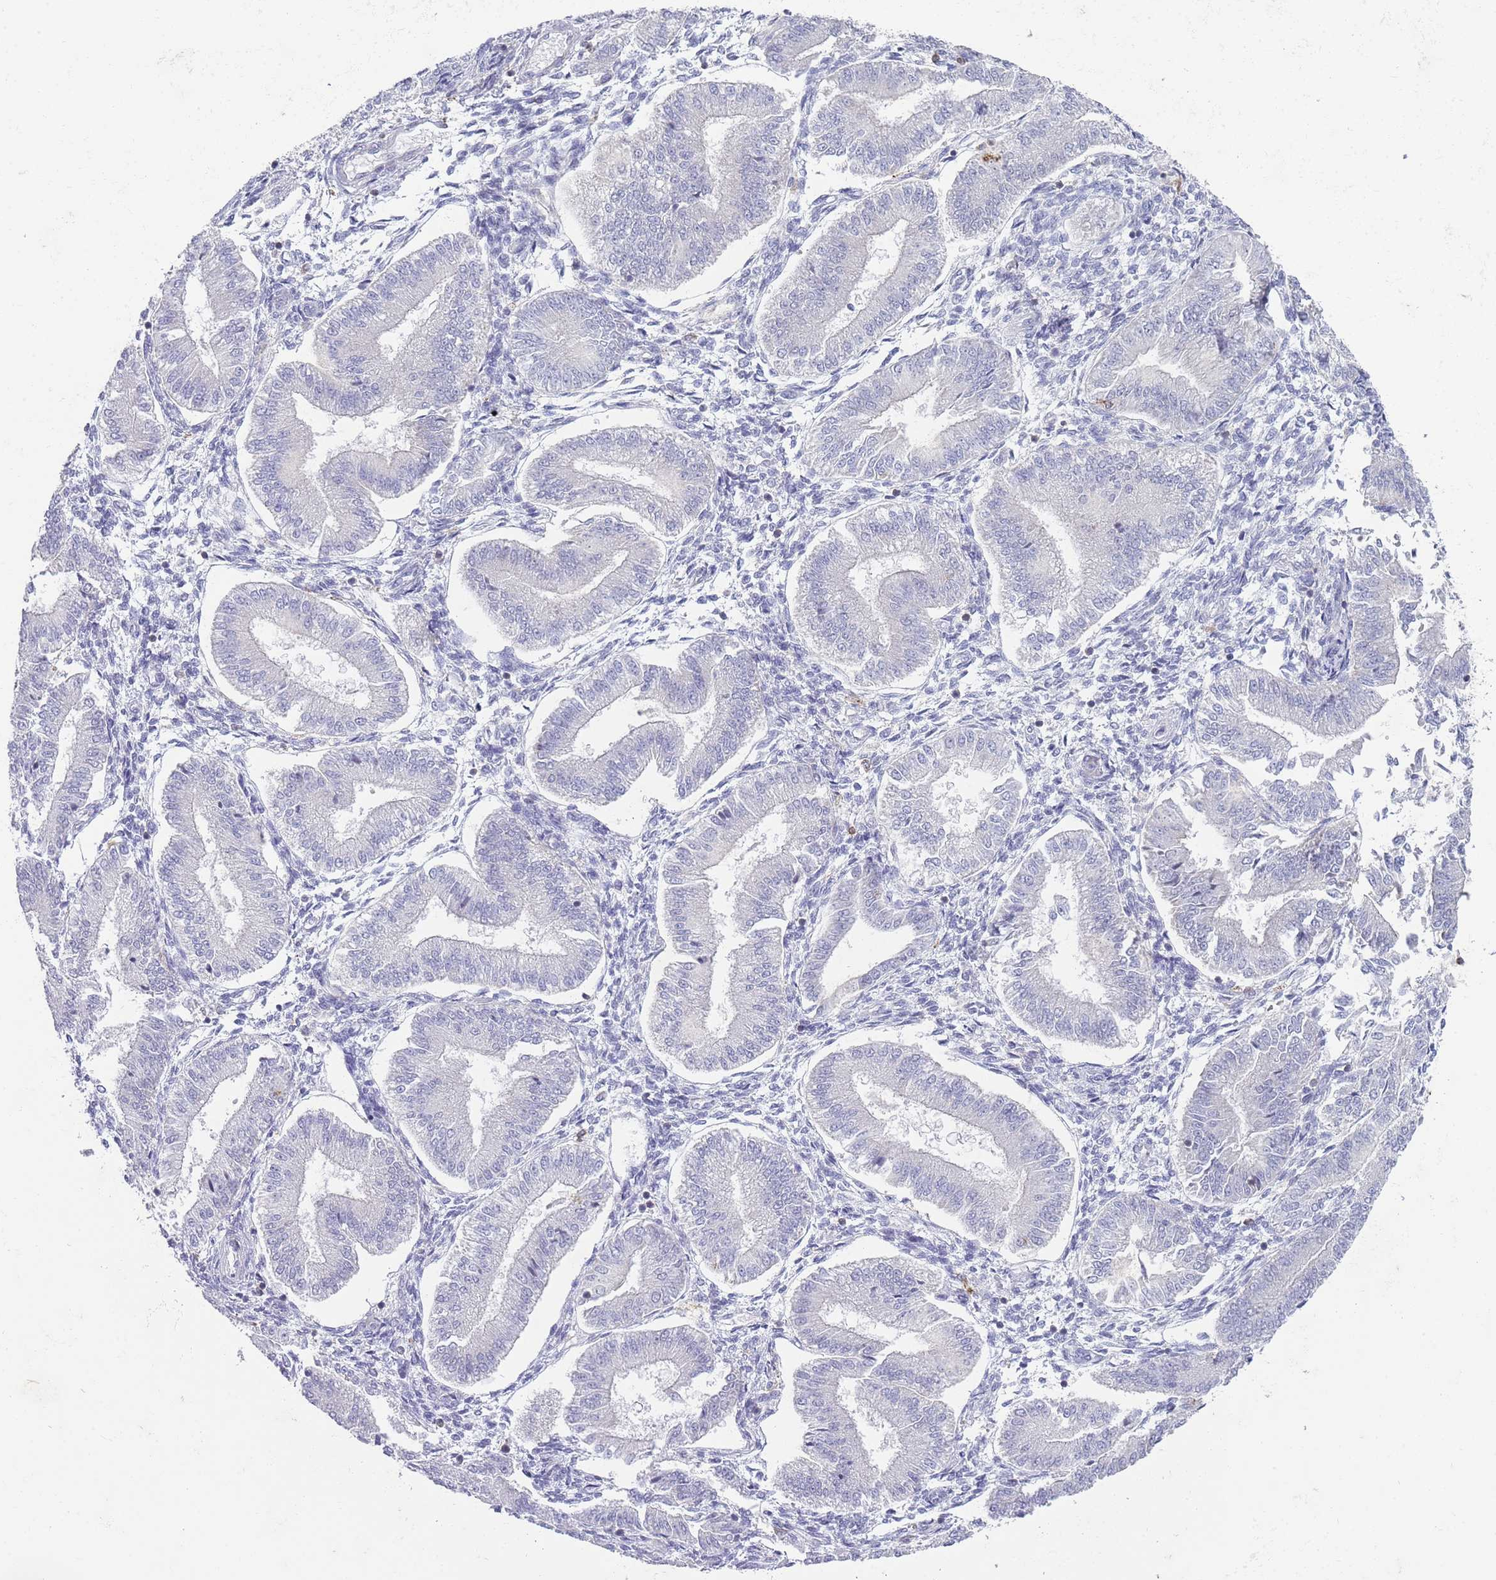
{"staining": {"intensity": "negative", "quantity": "none", "location": "none"}, "tissue": "endometrium", "cell_type": "Cells in endometrial stroma", "image_type": "normal", "snomed": [{"axis": "morphology", "description": "Normal tissue, NOS"}, {"axis": "topography", "description": "Endometrium"}], "caption": "This is an IHC histopathology image of benign human endometrium. There is no expression in cells in endometrial stroma.", "gene": "LPXN", "patient": {"sex": "female", "age": 39}}